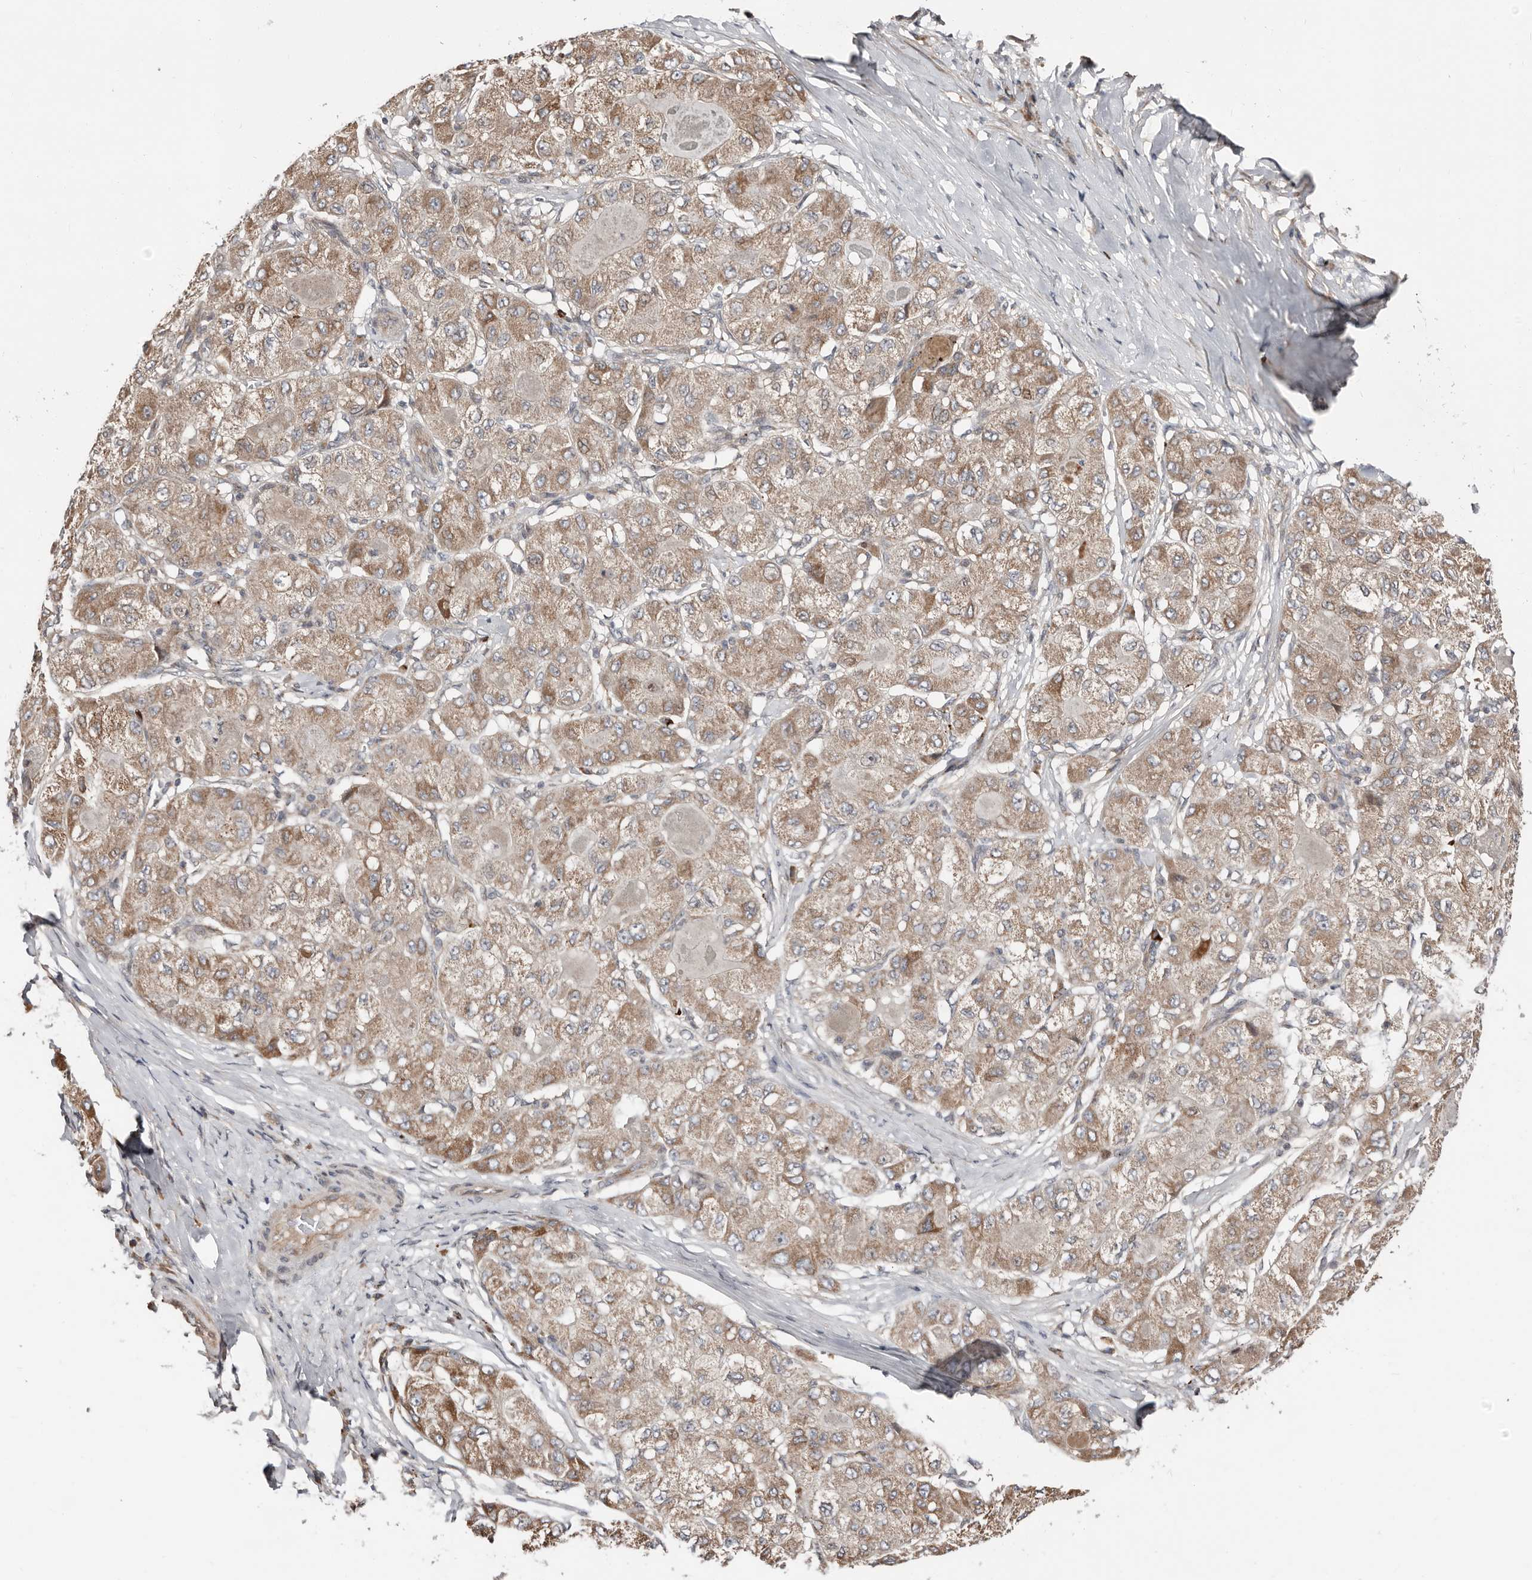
{"staining": {"intensity": "moderate", "quantity": ">75%", "location": "cytoplasmic/membranous"}, "tissue": "liver cancer", "cell_type": "Tumor cells", "image_type": "cancer", "snomed": [{"axis": "morphology", "description": "Carcinoma, Hepatocellular, NOS"}, {"axis": "topography", "description": "Liver"}], "caption": "A histopathology image showing moderate cytoplasmic/membranous staining in about >75% of tumor cells in liver cancer (hepatocellular carcinoma), as visualized by brown immunohistochemical staining.", "gene": "SMYD4", "patient": {"sex": "male", "age": 80}}